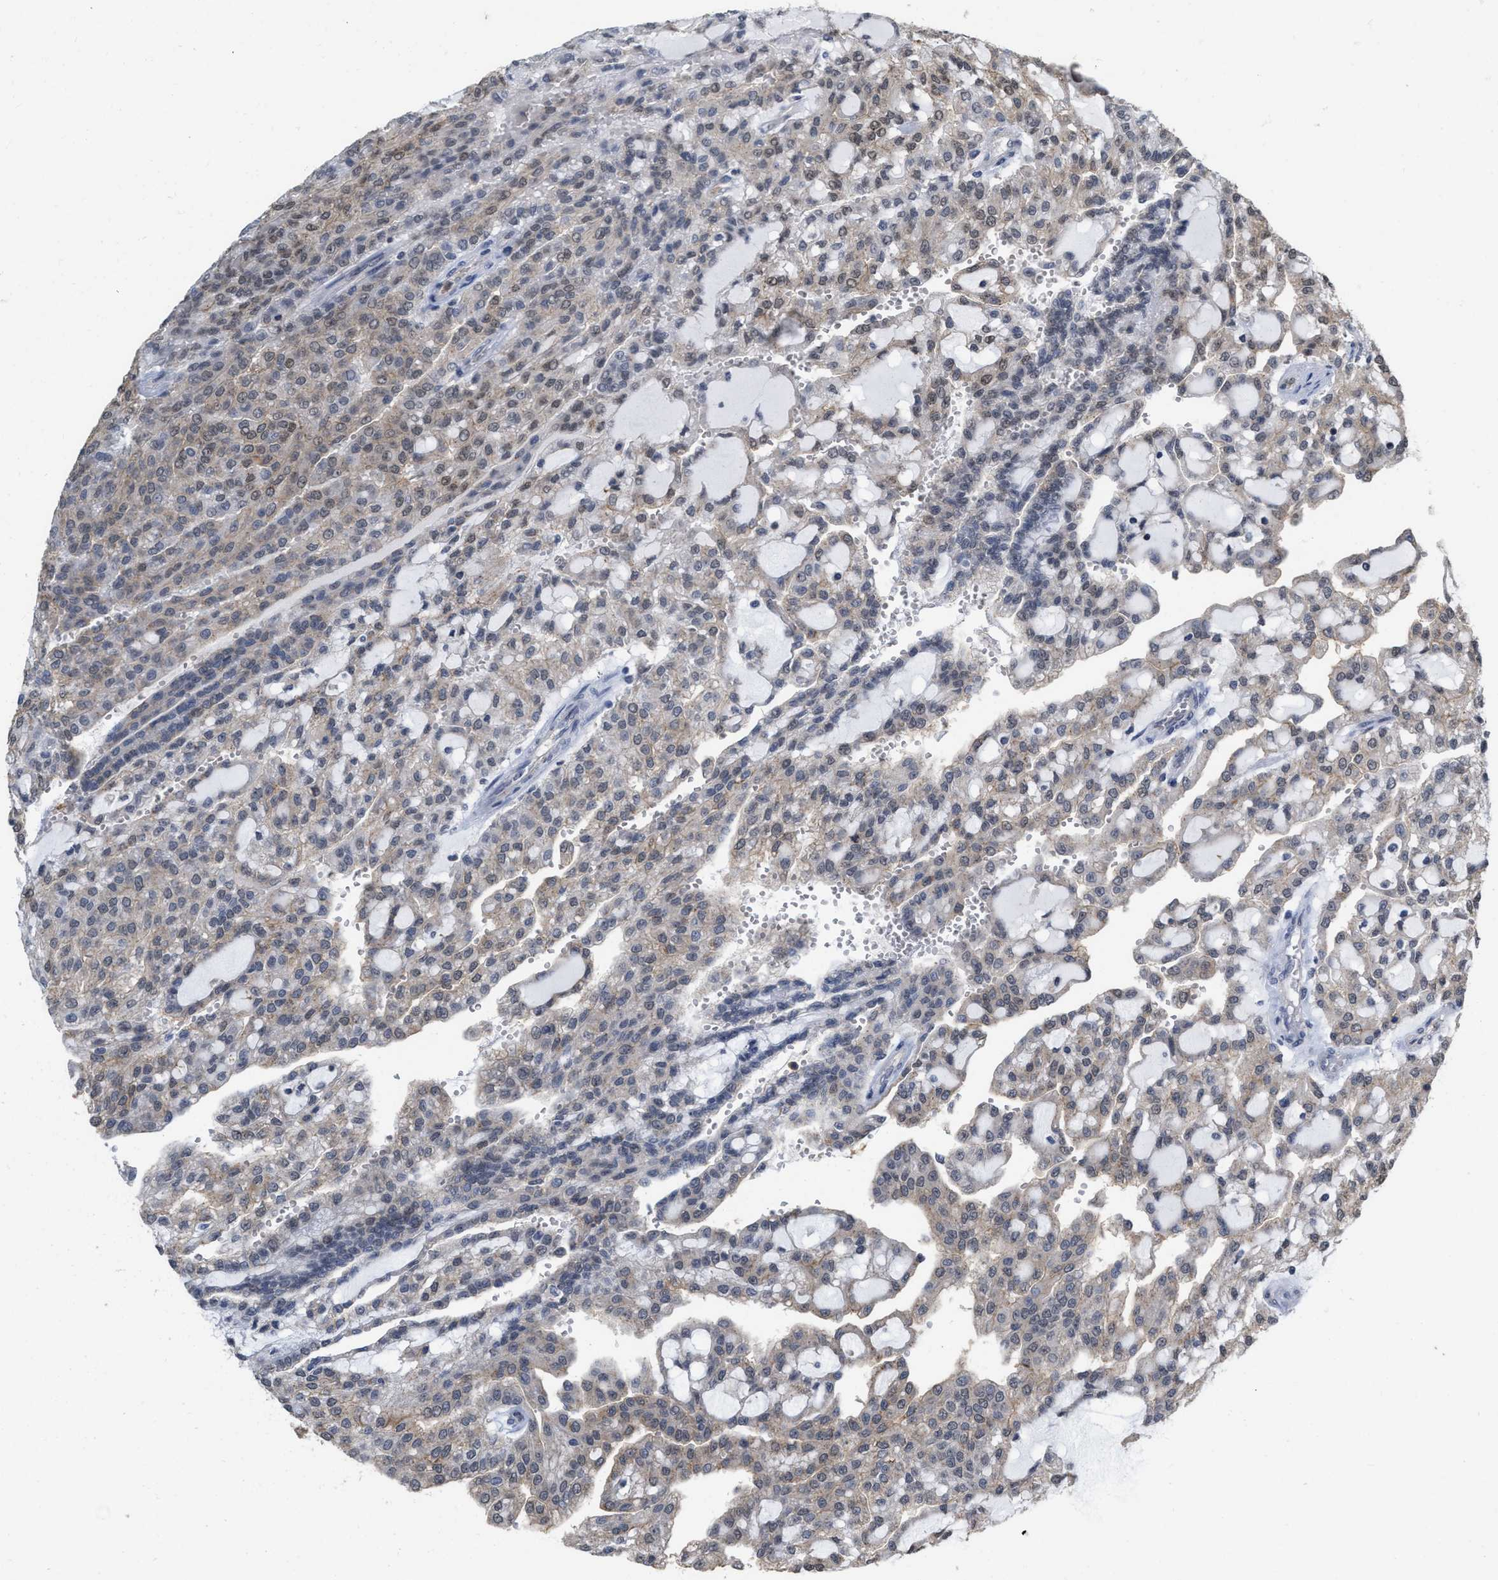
{"staining": {"intensity": "weak", "quantity": ">75%", "location": "cytoplasmic/membranous,nuclear"}, "tissue": "renal cancer", "cell_type": "Tumor cells", "image_type": "cancer", "snomed": [{"axis": "morphology", "description": "Adenocarcinoma, NOS"}, {"axis": "topography", "description": "Kidney"}], "caption": "This histopathology image demonstrates immunohistochemistry staining of human renal cancer (adenocarcinoma), with low weak cytoplasmic/membranous and nuclear positivity in about >75% of tumor cells.", "gene": "BAIAP2L1", "patient": {"sex": "male", "age": 63}}